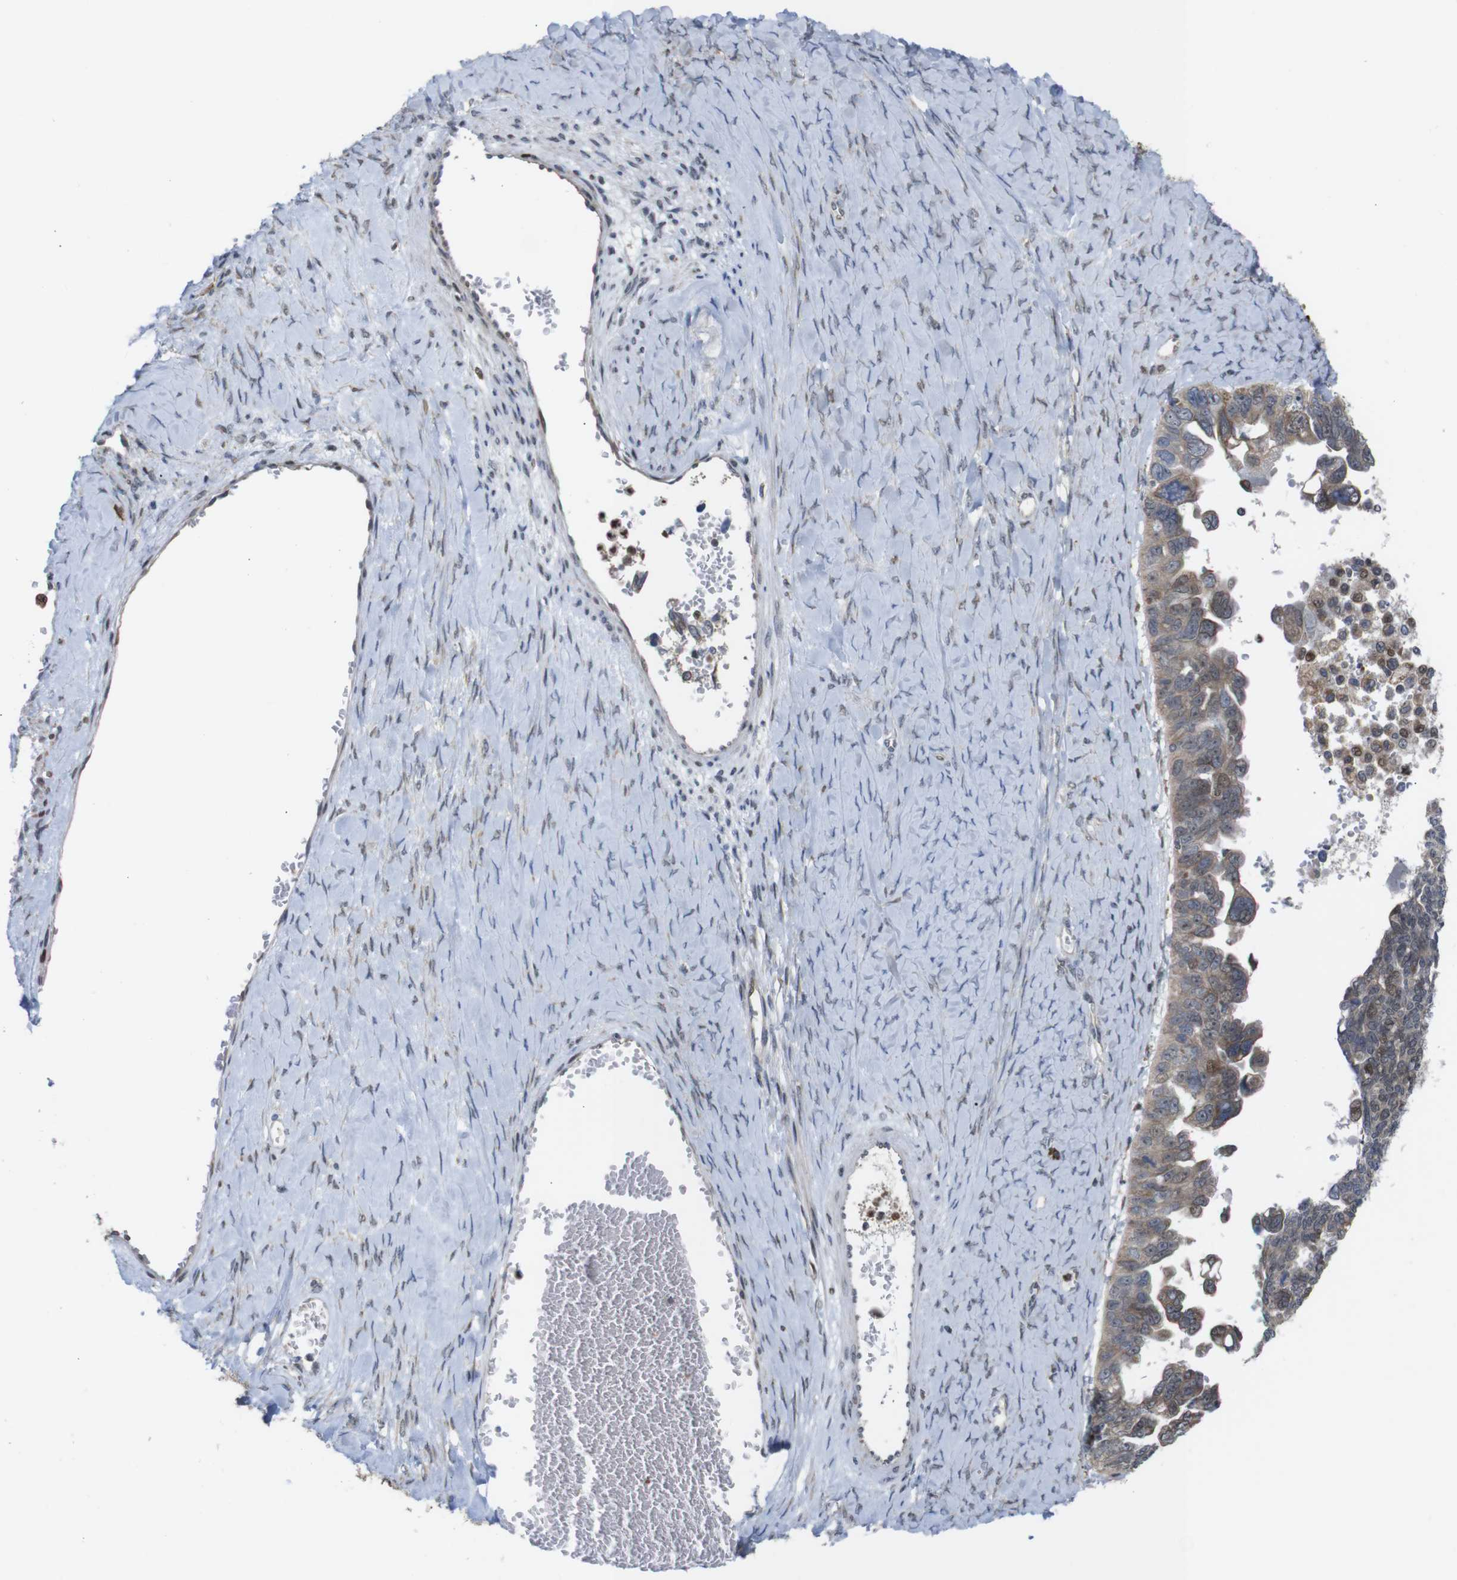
{"staining": {"intensity": "moderate", "quantity": "25%-75%", "location": "cytoplasmic/membranous,nuclear"}, "tissue": "ovarian cancer", "cell_type": "Tumor cells", "image_type": "cancer", "snomed": [{"axis": "morphology", "description": "Cystadenocarcinoma, serous, NOS"}, {"axis": "topography", "description": "Ovary"}], "caption": "Immunohistochemical staining of ovarian cancer (serous cystadenocarcinoma) demonstrates medium levels of moderate cytoplasmic/membranous and nuclear protein staining in approximately 25%-75% of tumor cells. Nuclei are stained in blue.", "gene": "PTPN1", "patient": {"sex": "female", "age": 79}}